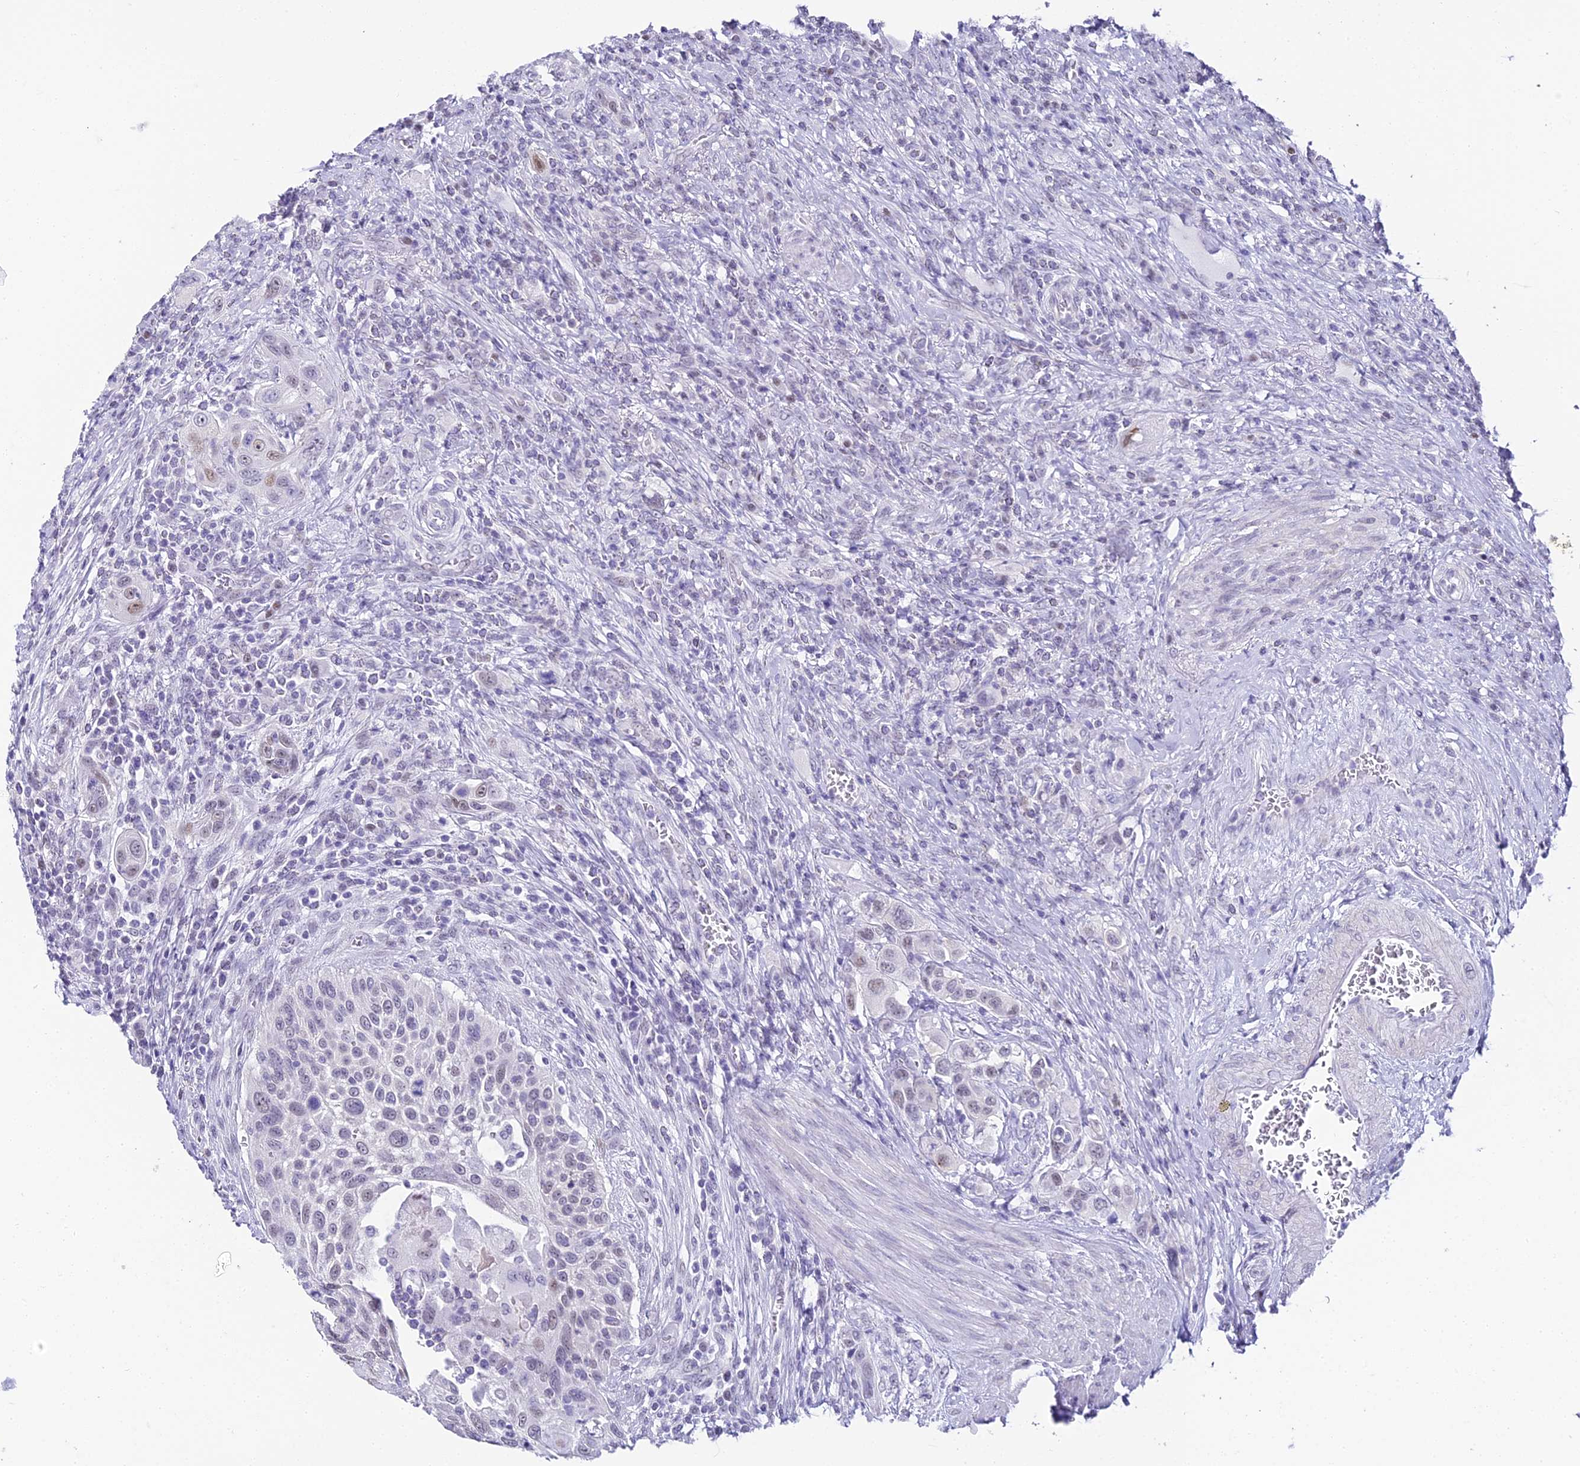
{"staining": {"intensity": "weak", "quantity": "<25%", "location": "nuclear"}, "tissue": "urothelial cancer", "cell_type": "Tumor cells", "image_type": "cancer", "snomed": [{"axis": "morphology", "description": "Urothelial carcinoma, High grade"}, {"axis": "topography", "description": "Urinary bladder"}], "caption": "Tumor cells show no significant protein staining in high-grade urothelial carcinoma. The staining is performed using DAB (3,3'-diaminobenzidine) brown chromogen with nuclei counter-stained in using hematoxylin.", "gene": "ABHD14A-ACY1", "patient": {"sex": "male", "age": 50}}